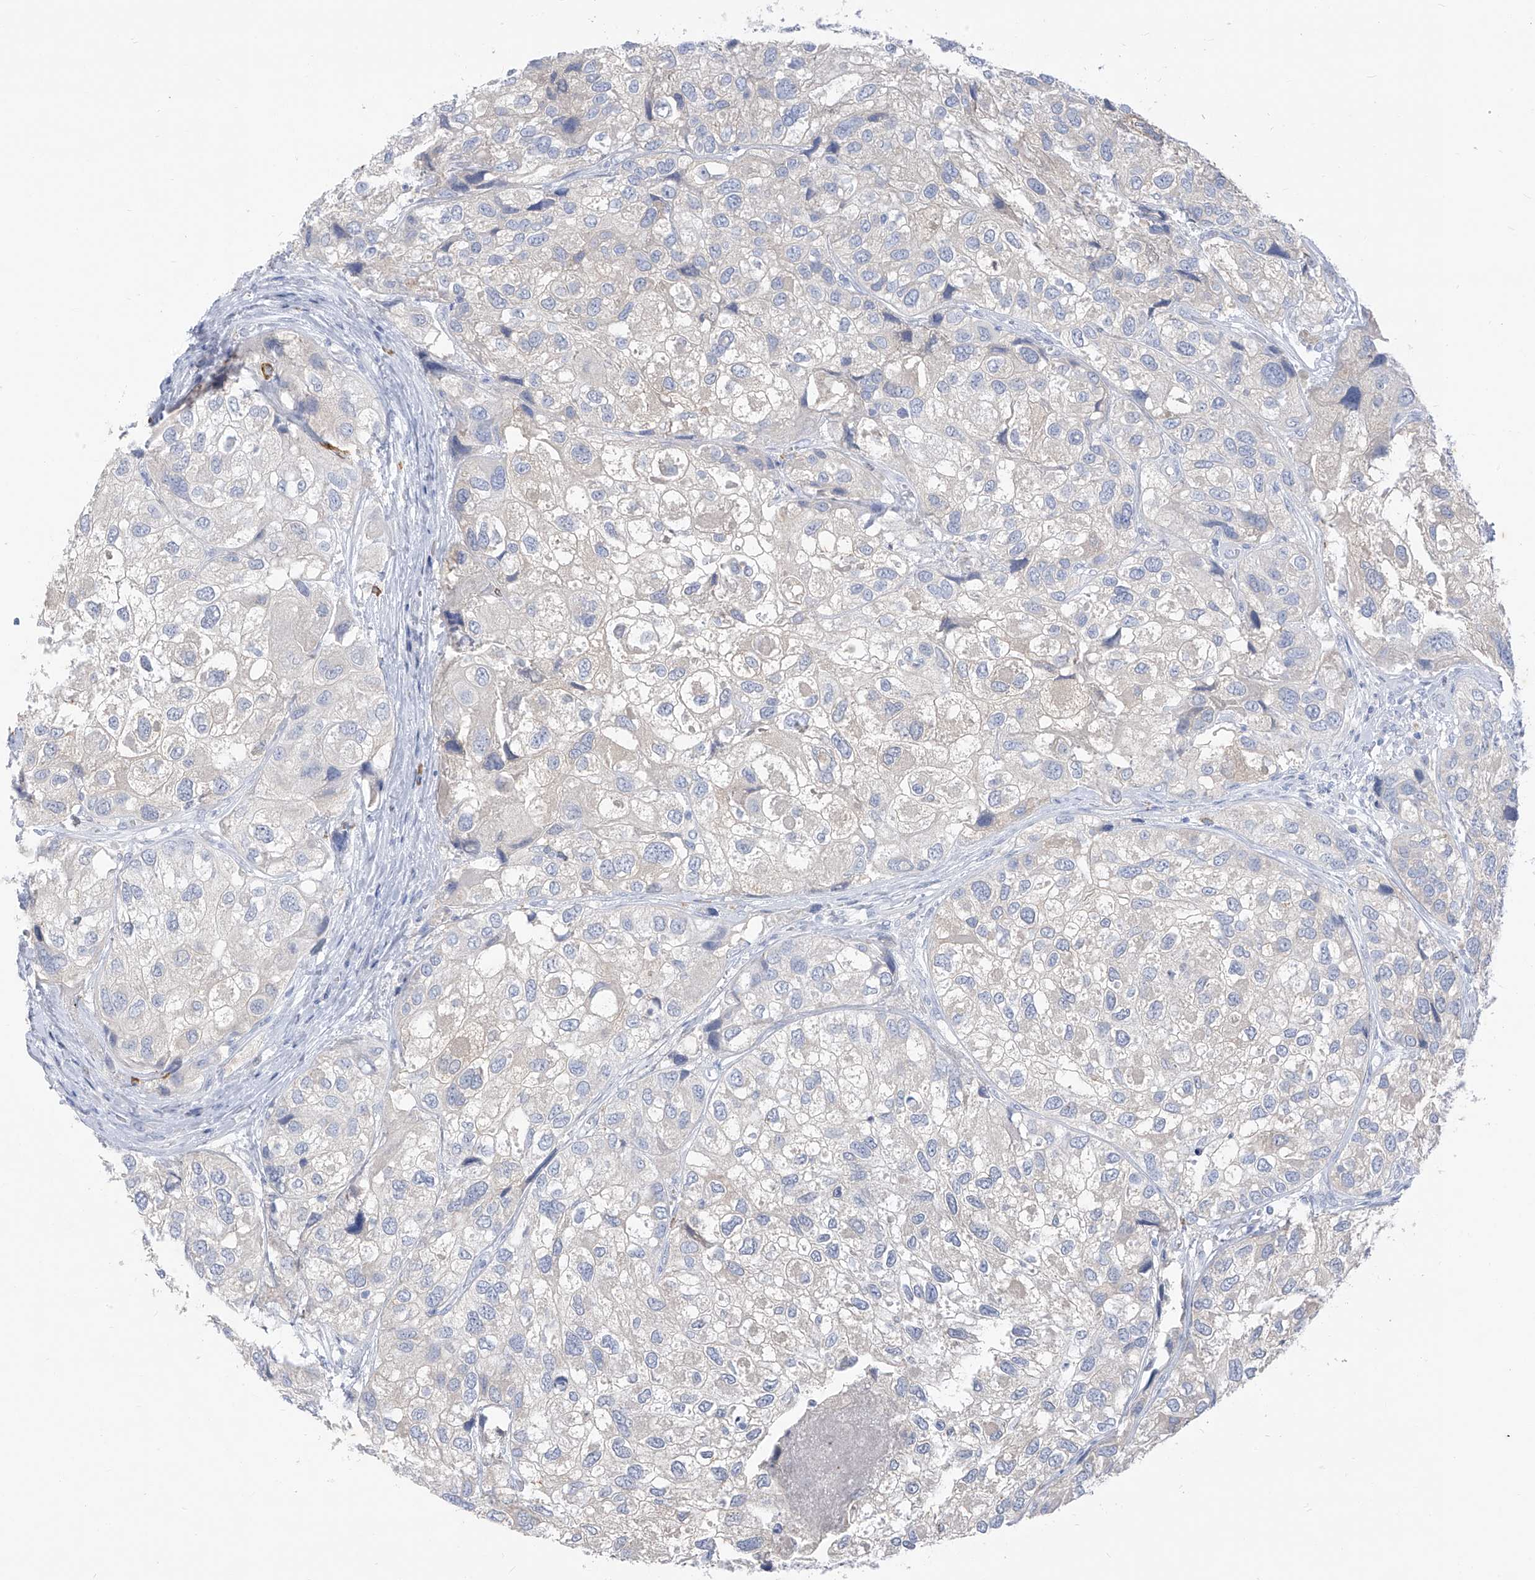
{"staining": {"intensity": "negative", "quantity": "none", "location": "none"}, "tissue": "urothelial cancer", "cell_type": "Tumor cells", "image_type": "cancer", "snomed": [{"axis": "morphology", "description": "Urothelial carcinoma, High grade"}, {"axis": "topography", "description": "Urinary bladder"}], "caption": "High power microscopy micrograph of an immunohistochemistry (IHC) micrograph of urothelial cancer, revealing no significant staining in tumor cells. (DAB (3,3'-diaminobenzidine) immunohistochemistry visualized using brightfield microscopy, high magnification).", "gene": "CX3CR1", "patient": {"sex": "female", "age": 64}}